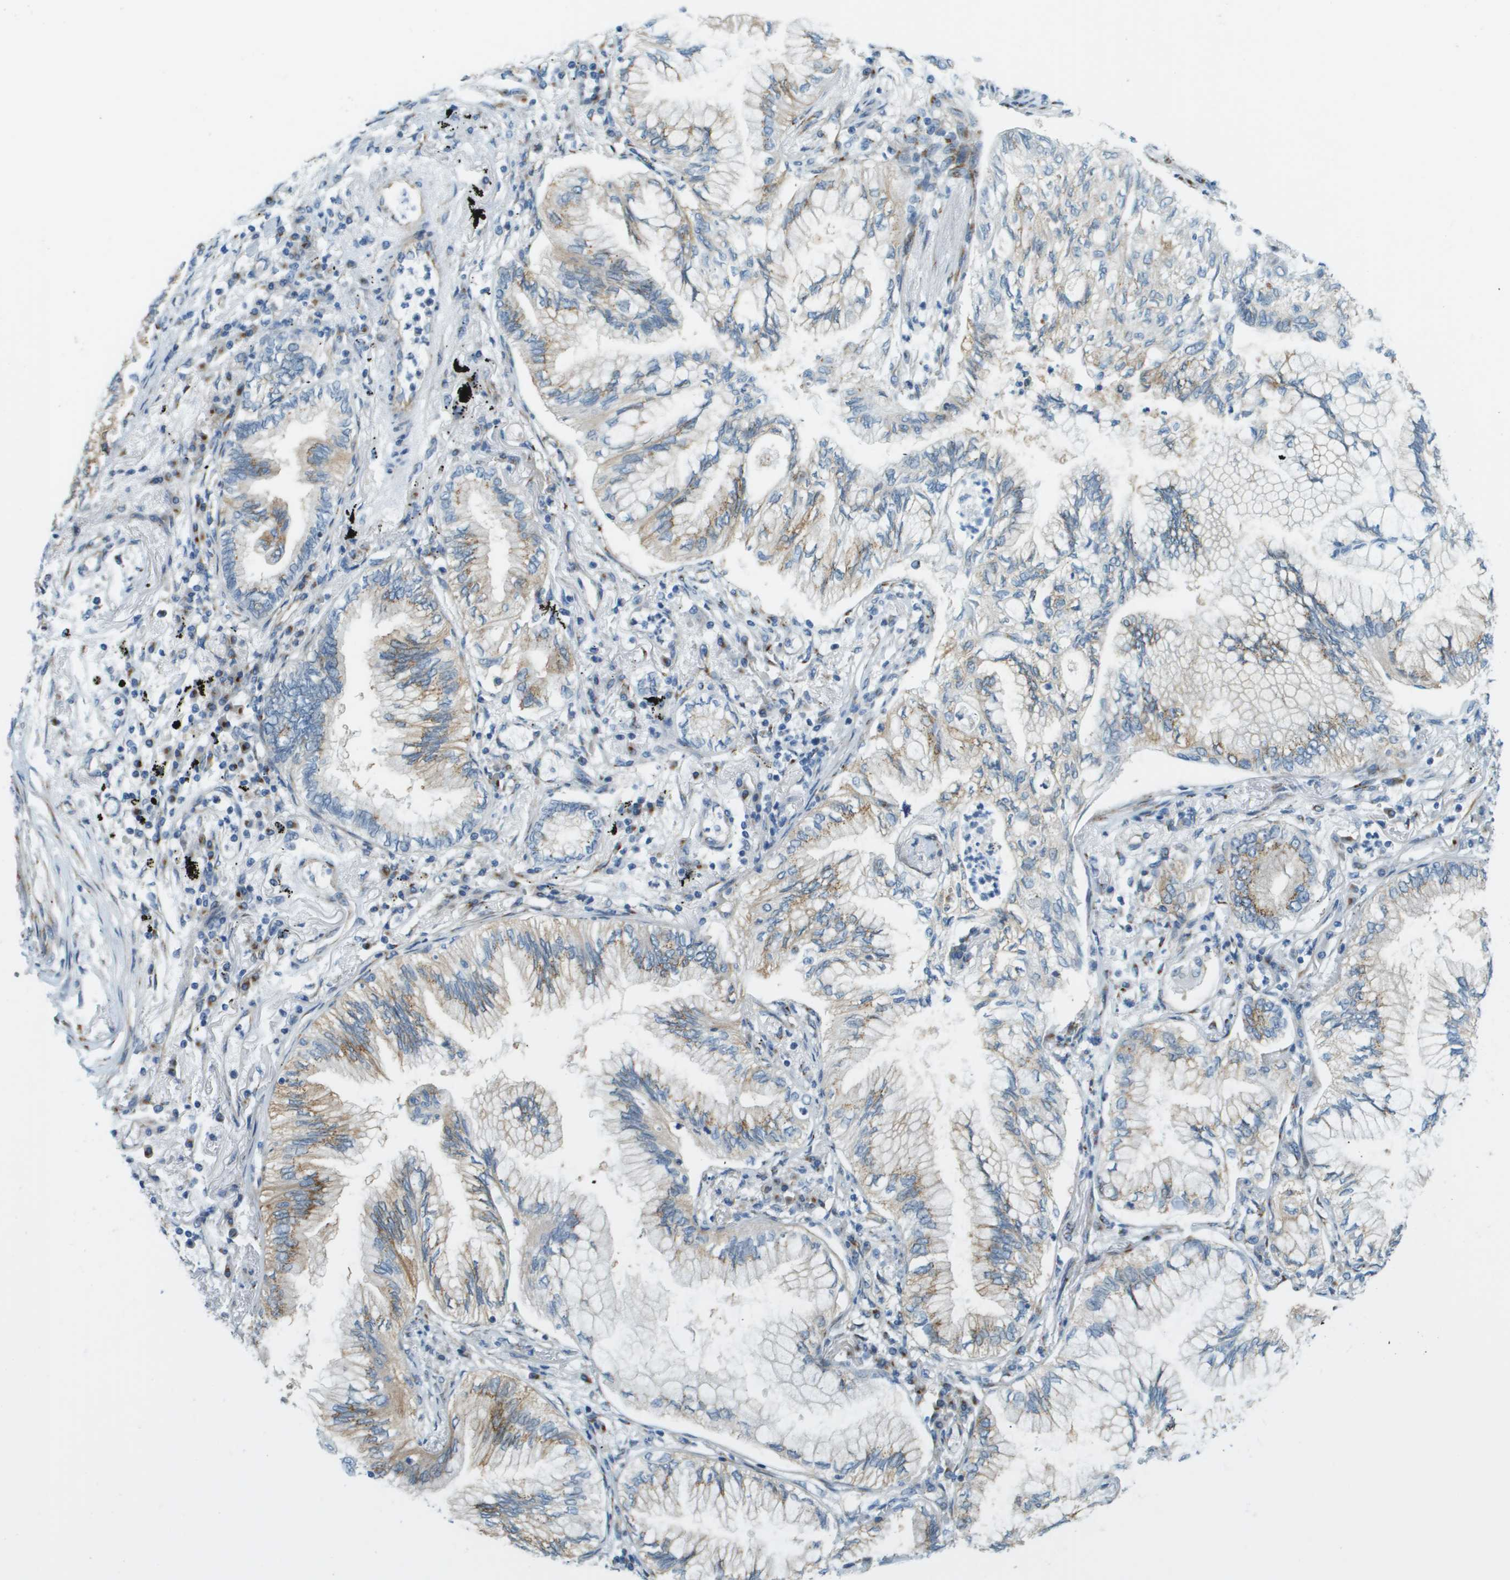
{"staining": {"intensity": "moderate", "quantity": "25%-75%", "location": "cytoplasmic/membranous"}, "tissue": "lung cancer", "cell_type": "Tumor cells", "image_type": "cancer", "snomed": [{"axis": "morphology", "description": "Normal tissue, NOS"}, {"axis": "morphology", "description": "Adenocarcinoma, NOS"}, {"axis": "topography", "description": "Bronchus"}, {"axis": "topography", "description": "Lung"}], "caption": "Approximately 25%-75% of tumor cells in adenocarcinoma (lung) demonstrate moderate cytoplasmic/membranous protein expression as visualized by brown immunohistochemical staining.", "gene": "ACBD3", "patient": {"sex": "female", "age": 70}}